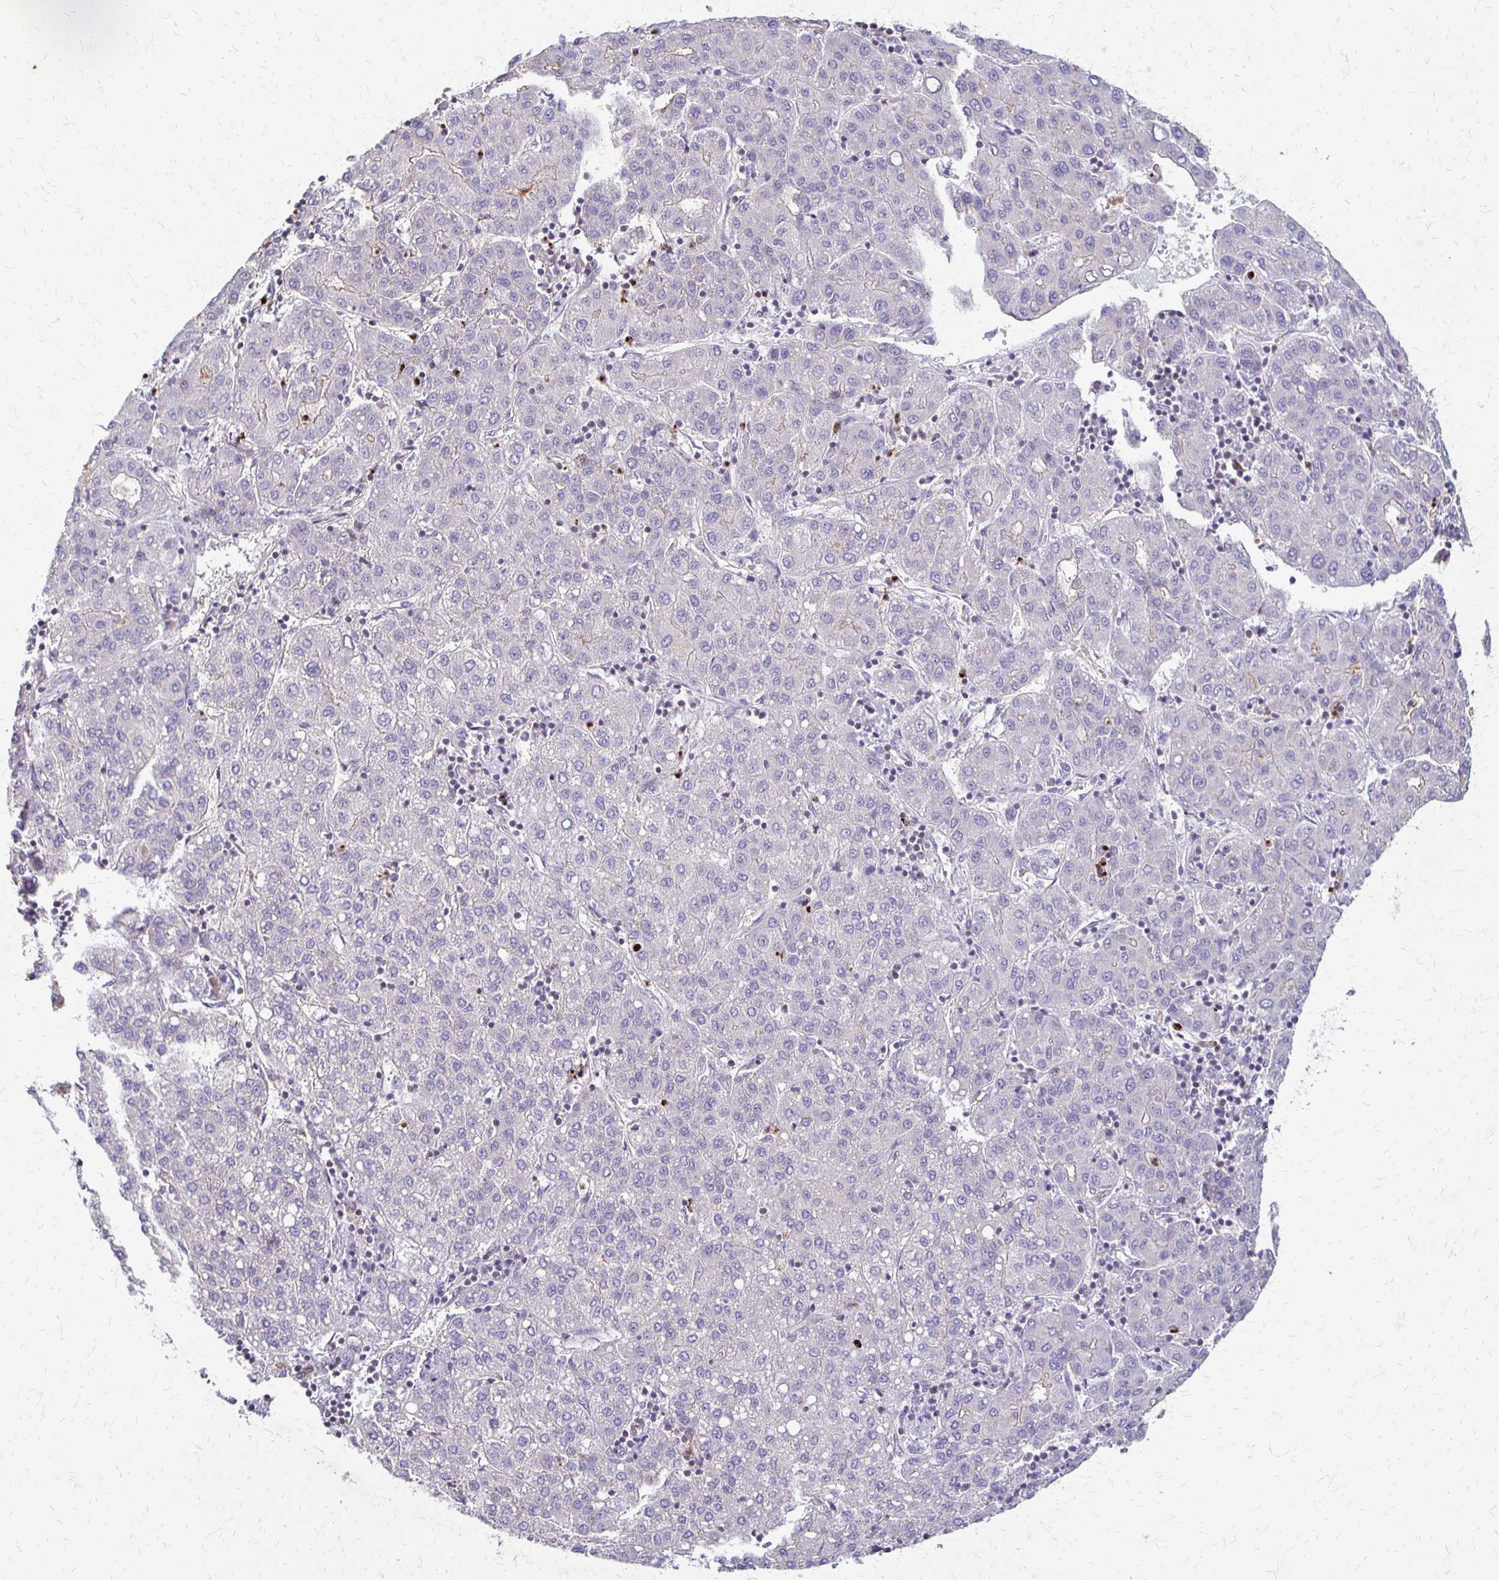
{"staining": {"intensity": "negative", "quantity": "none", "location": "none"}, "tissue": "liver cancer", "cell_type": "Tumor cells", "image_type": "cancer", "snomed": [{"axis": "morphology", "description": "Carcinoma, Hepatocellular, NOS"}, {"axis": "topography", "description": "Liver"}], "caption": "The immunohistochemistry image has no significant staining in tumor cells of liver cancer (hepatocellular carcinoma) tissue. (Stains: DAB (3,3'-diaminobenzidine) immunohistochemistry (IHC) with hematoxylin counter stain, Microscopy: brightfield microscopy at high magnification).", "gene": "EIF4EBP2", "patient": {"sex": "male", "age": 65}}